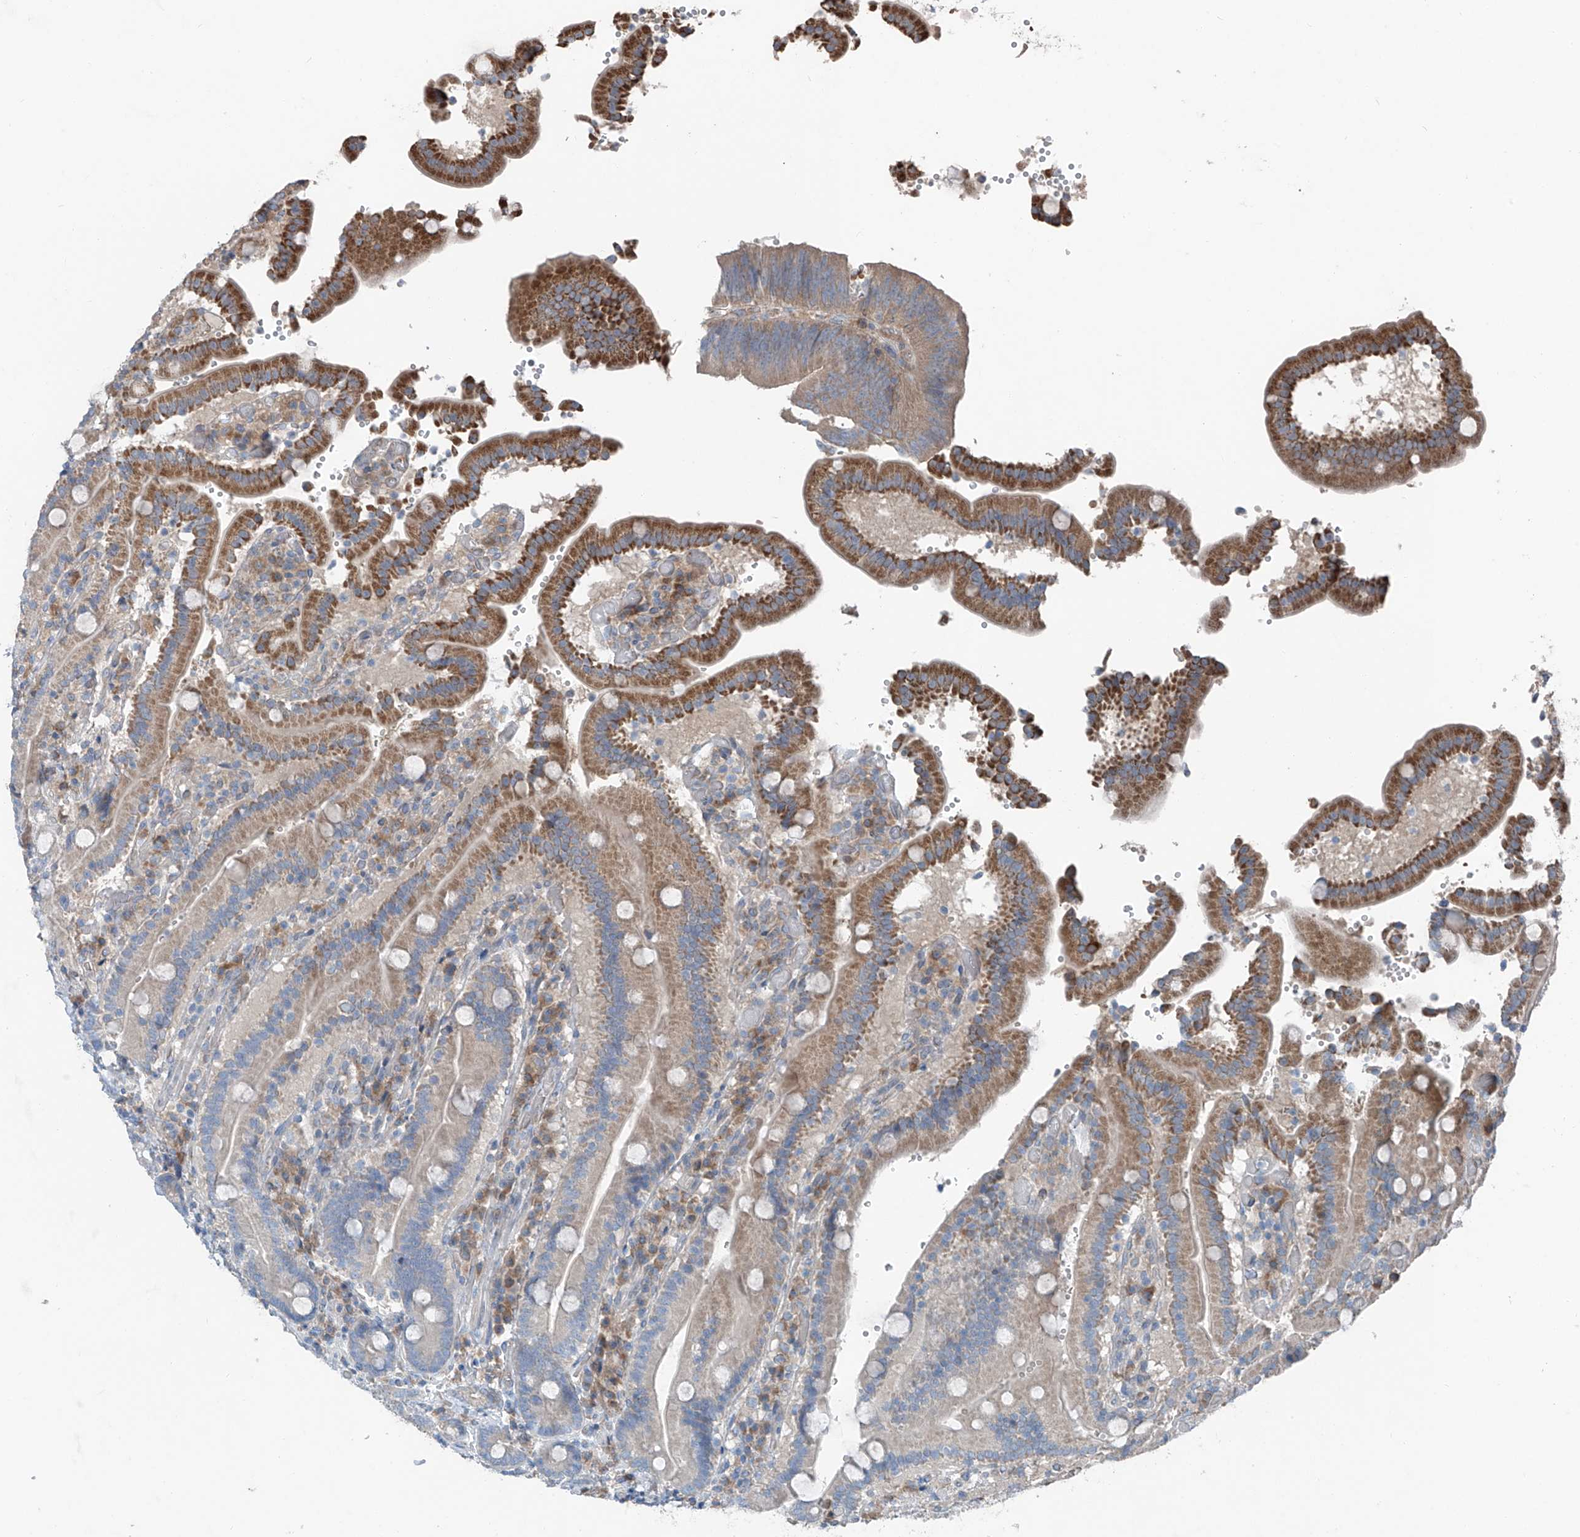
{"staining": {"intensity": "strong", "quantity": "<25%", "location": "cytoplasmic/membranous"}, "tissue": "duodenum", "cell_type": "Glandular cells", "image_type": "normal", "snomed": [{"axis": "morphology", "description": "Normal tissue, NOS"}, {"axis": "topography", "description": "Duodenum"}], "caption": "Protein staining exhibits strong cytoplasmic/membranous staining in approximately <25% of glandular cells in unremarkable duodenum. (Stains: DAB in brown, nuclei in blue, Microscopy: brightfield microscopy at high magnification).", "gene": "FOXRED2", "patient": {"sex": "female", "age": 62}}